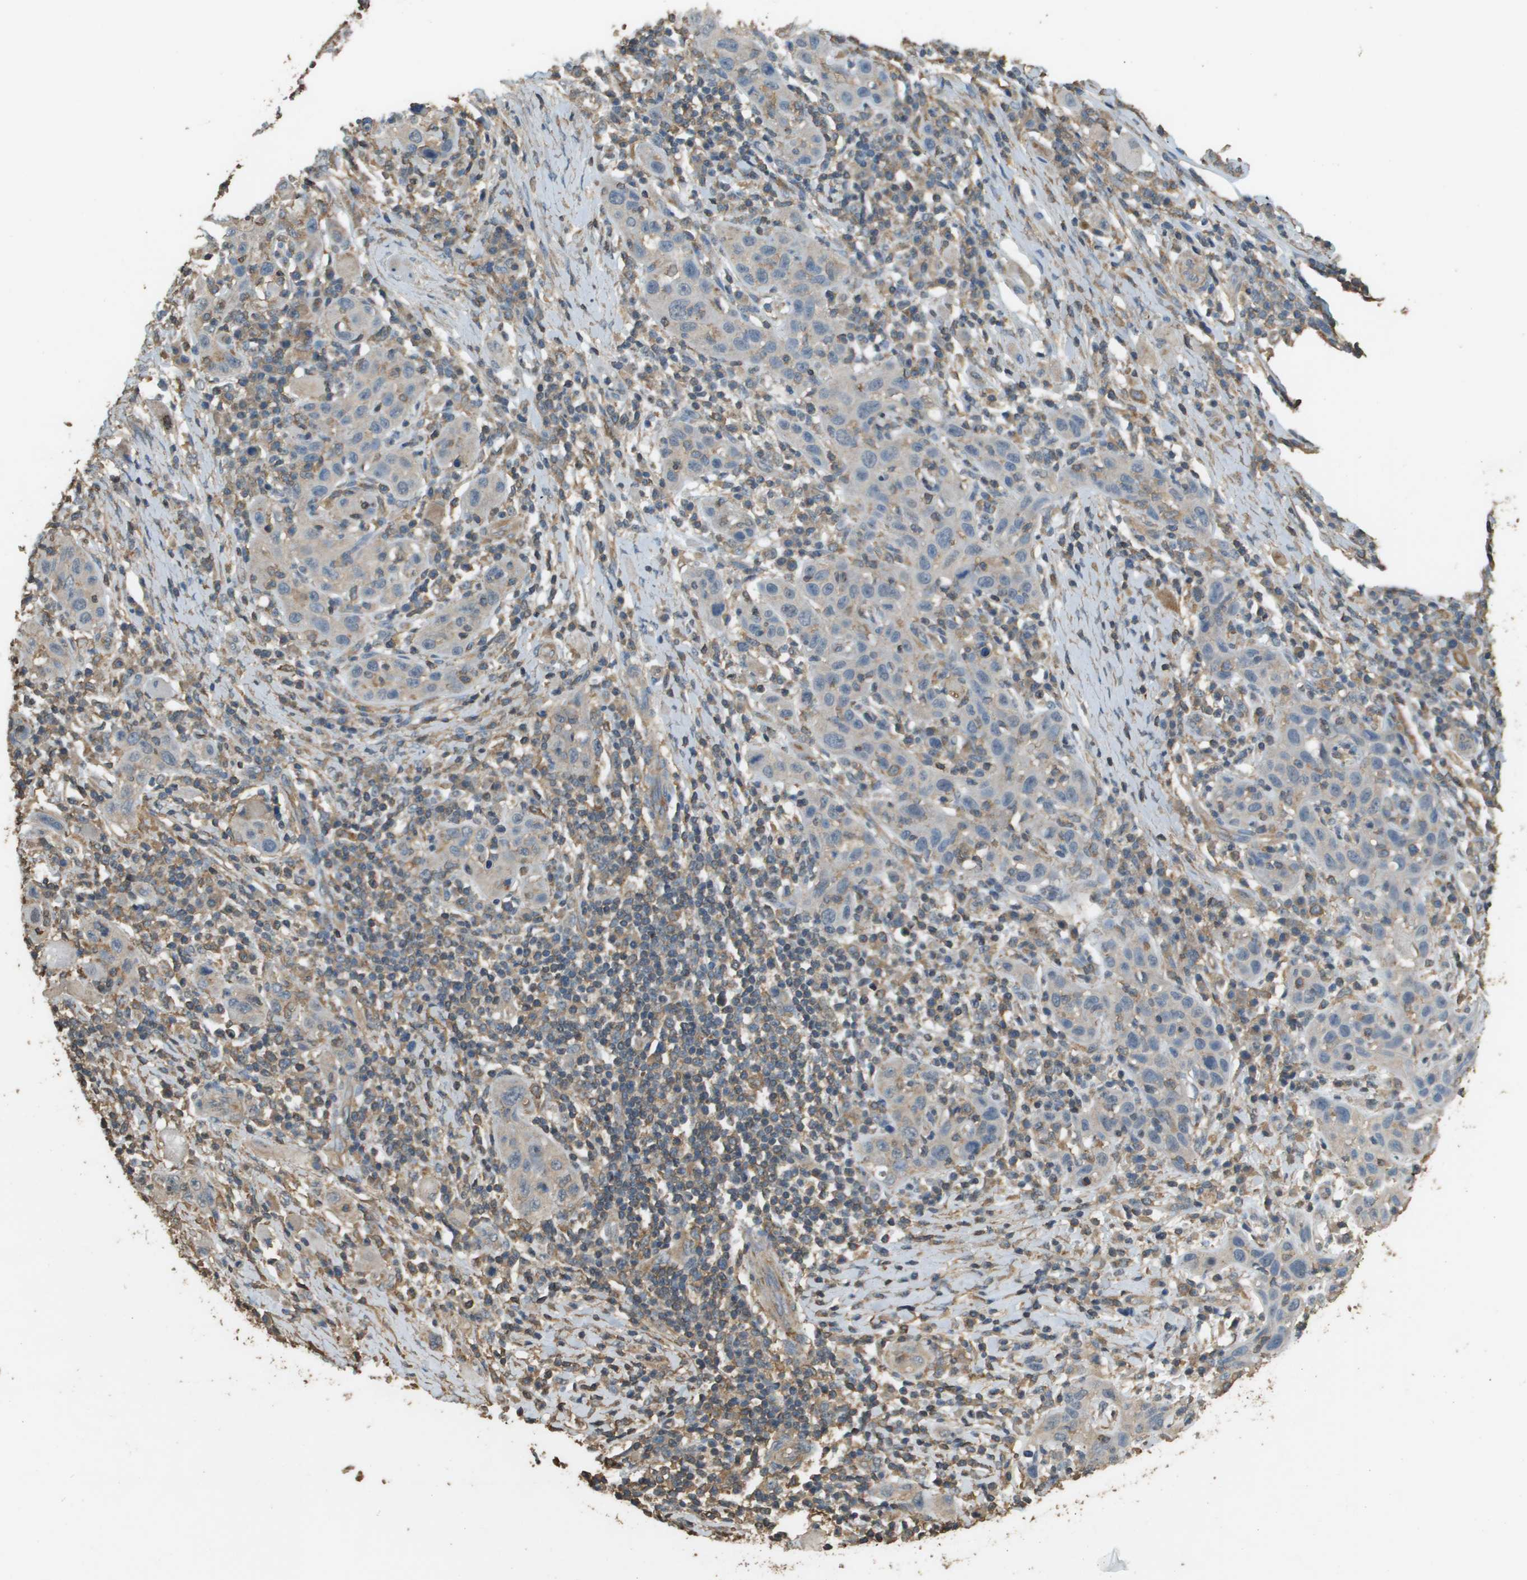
{"staining": {"intensity": "weak", "quantity": "<25%", "location": "cytoplasmic/membranous"}, "tissue": "skin cancer", "cell_type": "Tumor cells", "image_type": "cancer", "snomed": [{"axis": "morphology", "description": "Squamous cell carcinoma, NOS"}, {"axis": "topography", "description": "Skin"}], "caption": "Immunohistochemistry (IHC) photomicrograph of human skin cancer (squamous cell carcinoma) stained for a protein (brown), which displays no positivity in tumor cells. Brightfield microscopy of IHC stained with DAB (brown) and hematoxylin (blue), captured at high magnification.", "gene": "MS4A7", "patient": {"sex": "female", "age": 88}}